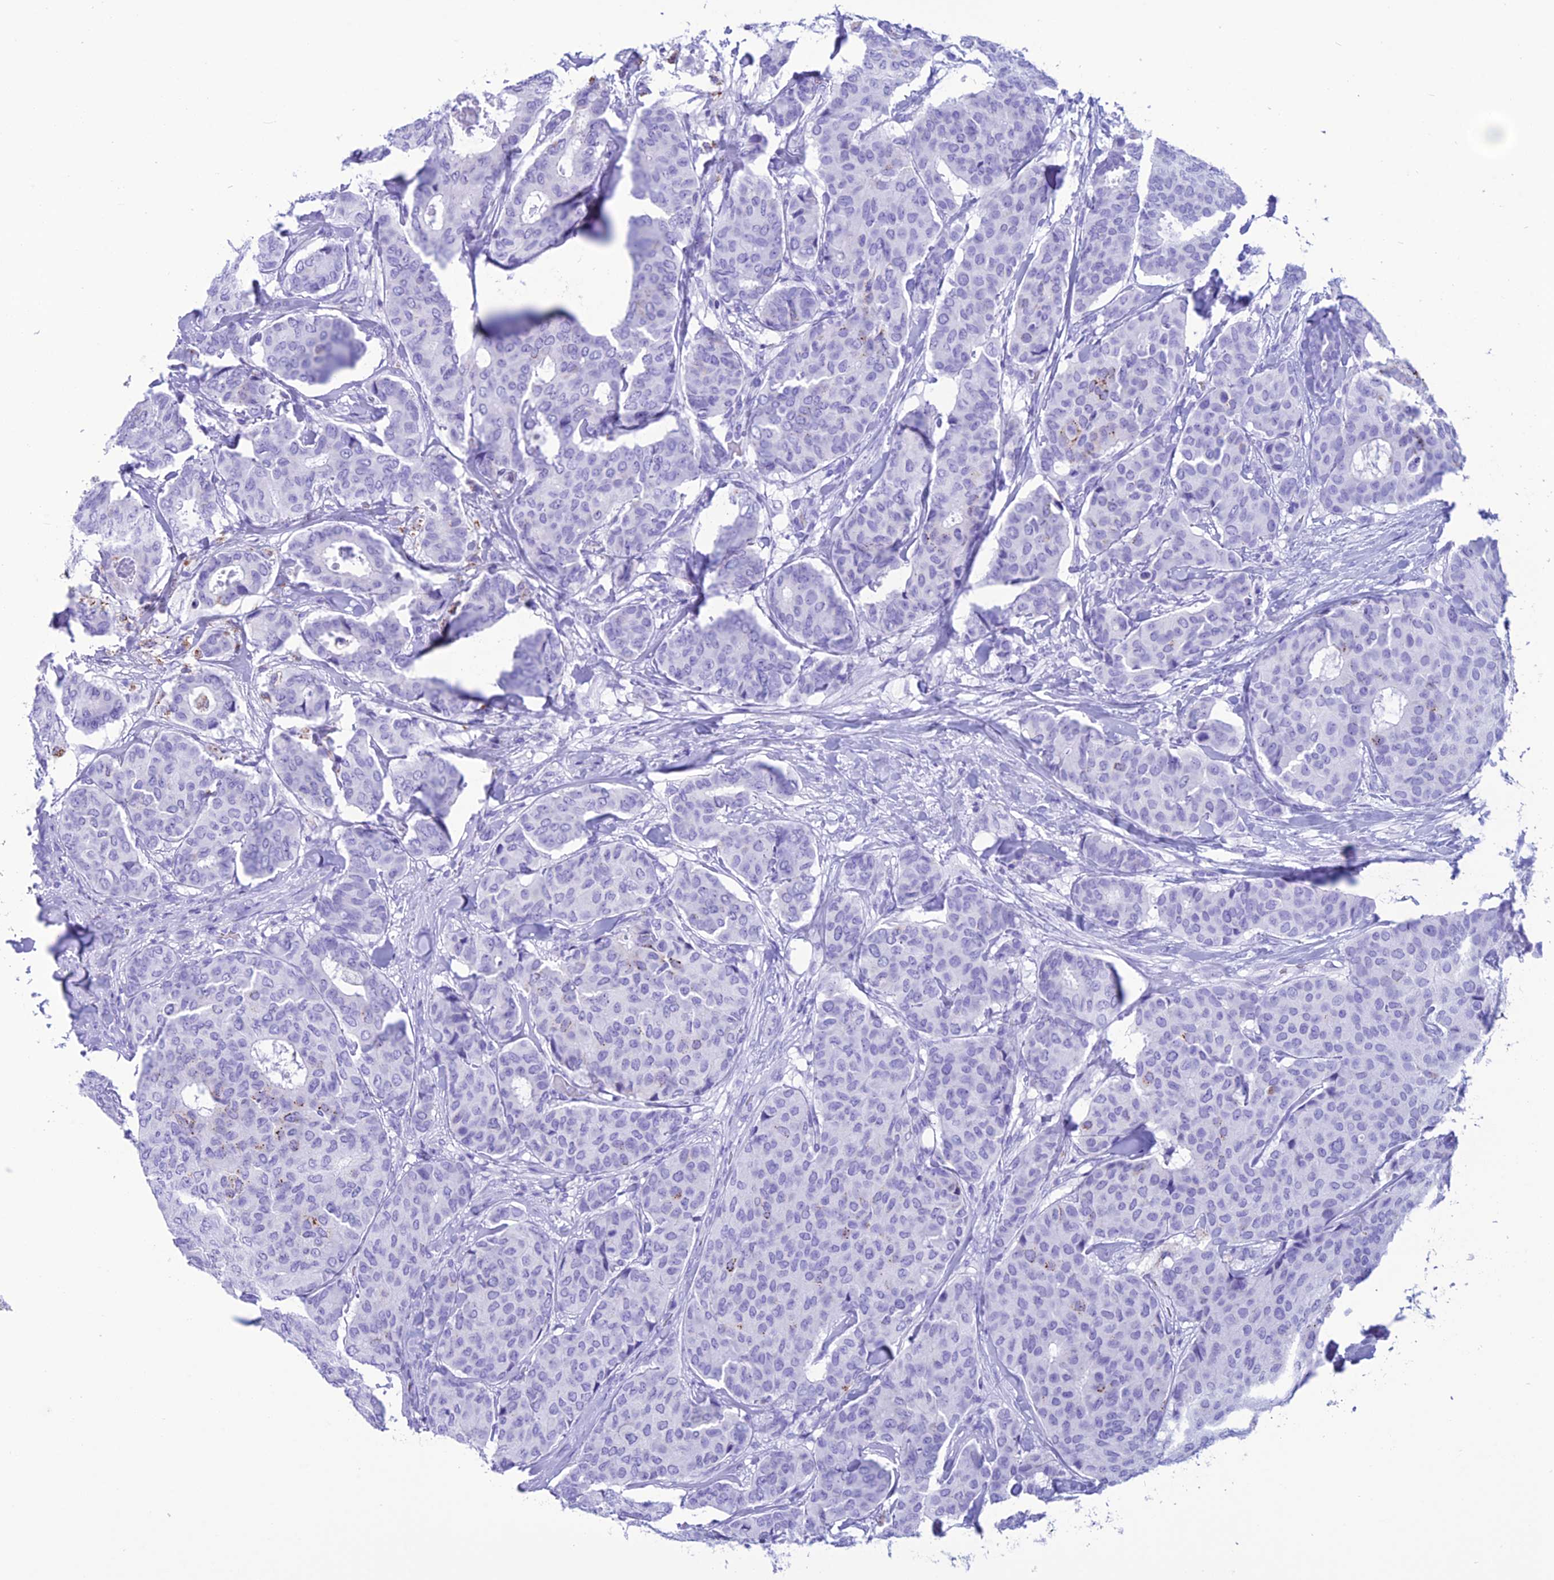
{"staining": {"intensity": "negative", "quantity": "none", "location": "none"}, "tissue": "breast cancer", "cell_type": "Tumor cells", "image_type": "cancer", "snomed": [{"axis": "morphology", "description": "Duct carcinoma"}, {"axis": "topography", "description": "Breast"}], "caption": "The IHC photomicrograph has no significant staining in tumor cells of breast cancer tissue.", "gene": "TRAM1L1", "patient": {"sex": "female", "age": 75}}